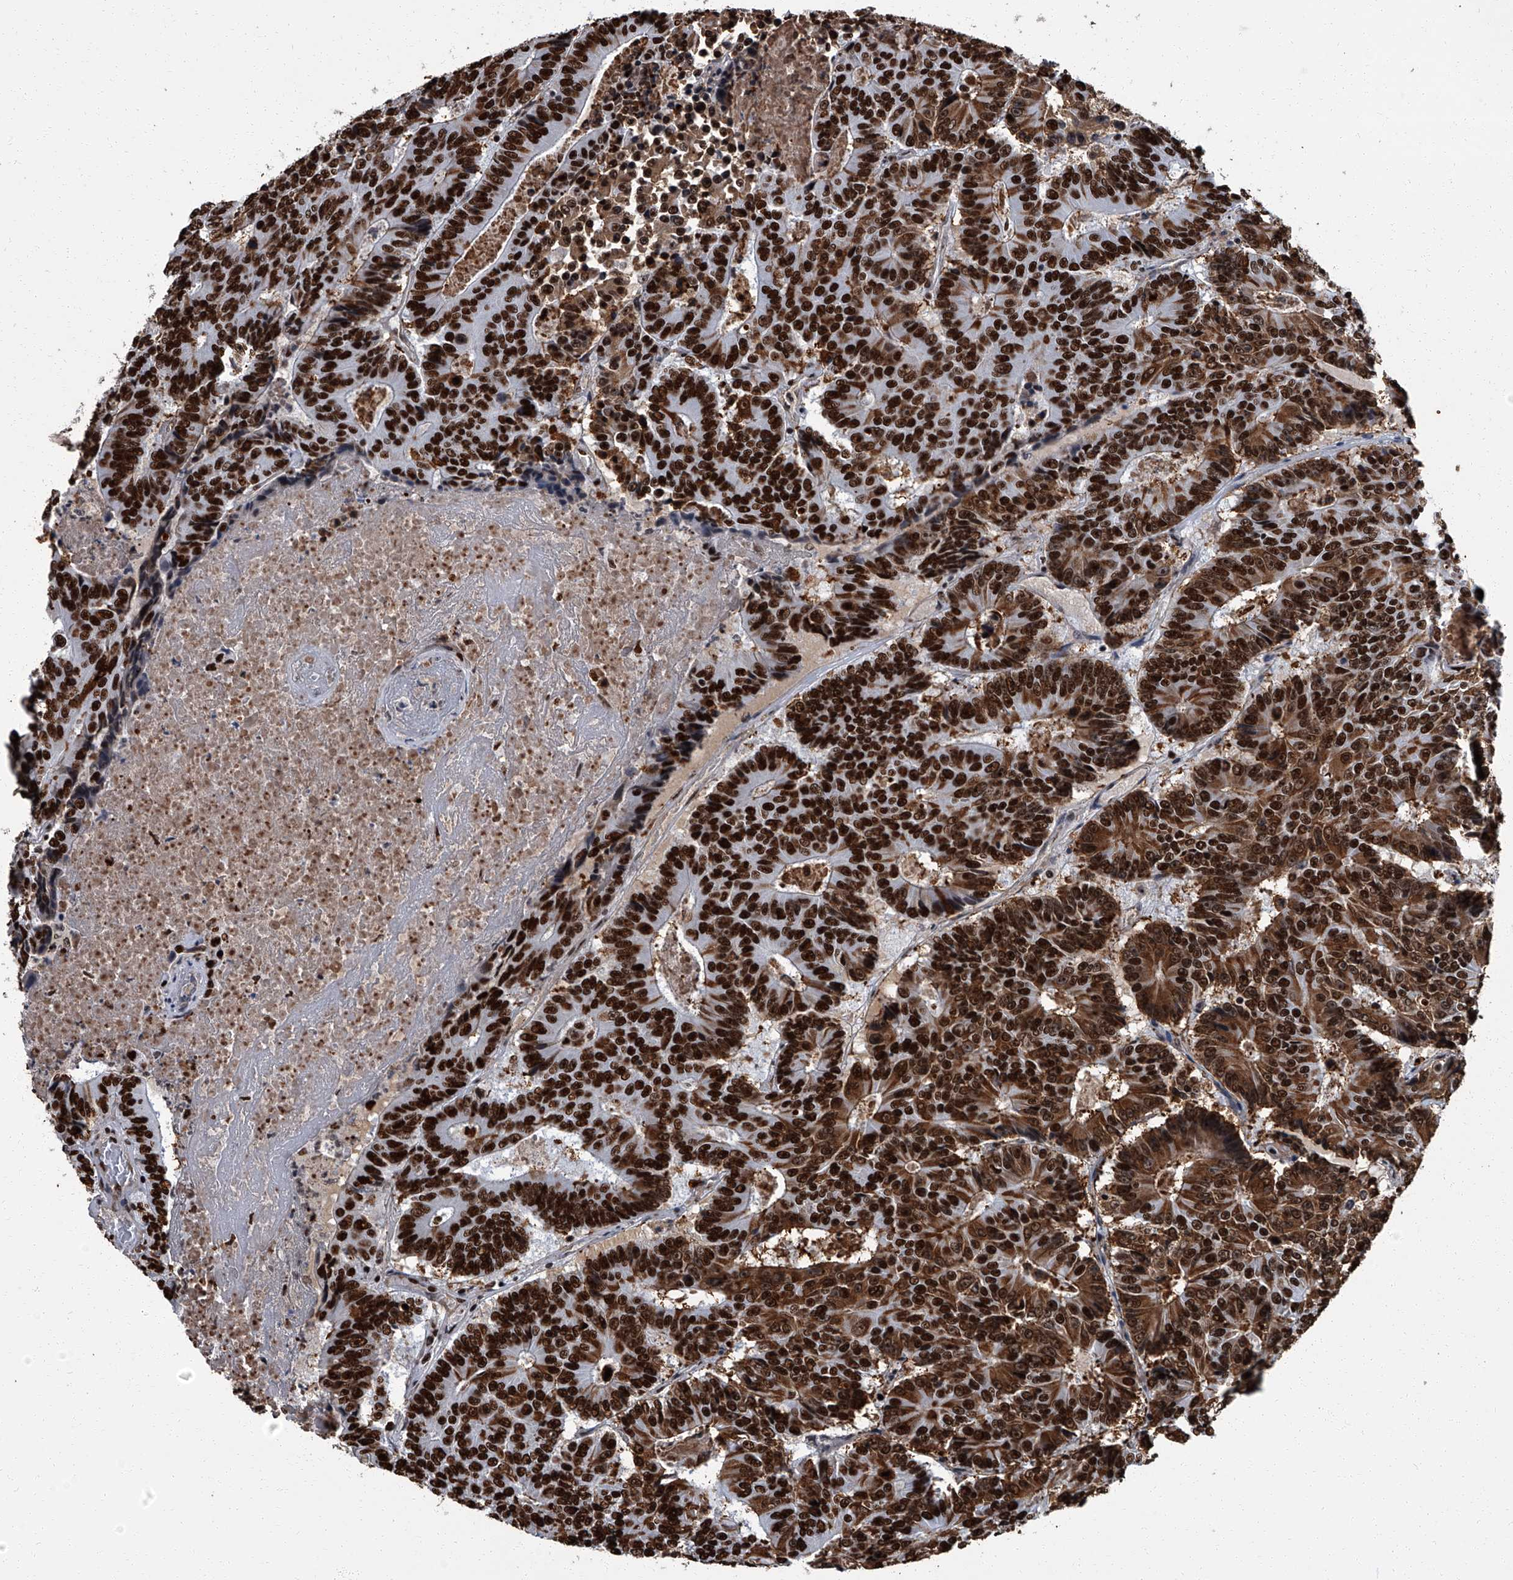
{"staining": {"intensity": "strong", "quantity": ">75%", "location": "cytoplasmic/membranous,nuclear"}, "tissue": "colorectal cancer", "cell_type": "Tumor cells", "image_type": "cancer", "snomed": [{"axis": "morphology", "description": "Adenocarcinoma, NOS"}, {"axis": "topography", "description": "Colon"}], "caption": "This is a micrograph of immunohistochemistry staining of colorectal cancer, which shows strong expression in the cytoplasmic/membranous and nuclear of tumor cells.", "gene": "ZNF518B", "patient": {"sex": "male", "age": 83}}